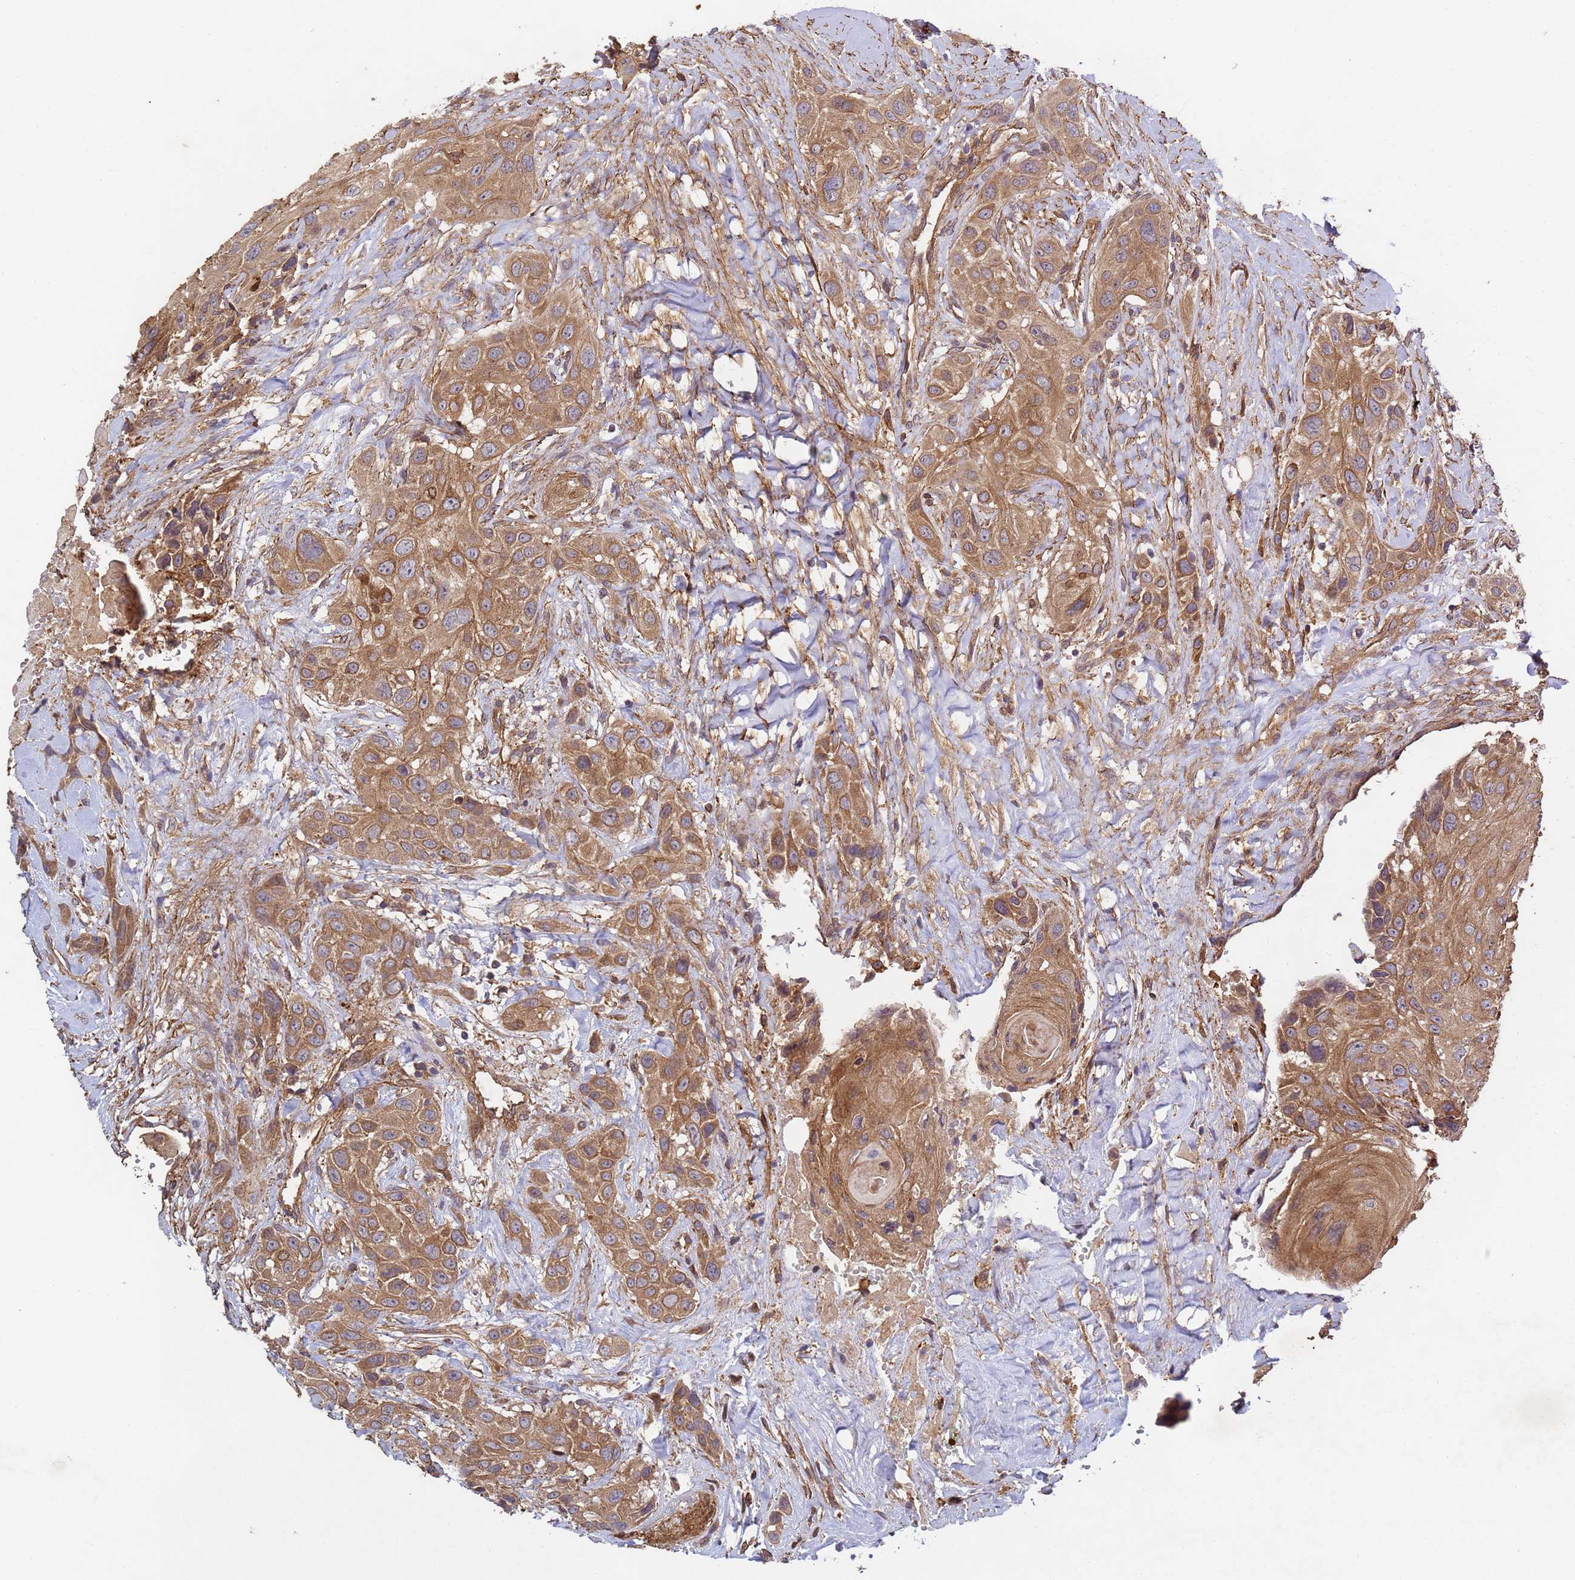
{"staining": {"intensity": "moderate", "quantity": ">75%", "location": "cytoplasmic/membranous"}, "tissue": "head and neck cancer", "cell_type": "Tumor cells", "image_type": "cancer", "snomed": [{"axis": "morphology", "description": "Squamous cell carcinoma, NOS"}, {"axis": "topography", "description": "Head-Neck"}], "caption": "About >75% of tumor cells in head and neck cancer show moderate cytoplasmic/membranous protein expression as visualized by brown immunohistochemical staining.", "gene": "C8orf34", "patient": {"sex": "male", "age": 81}}